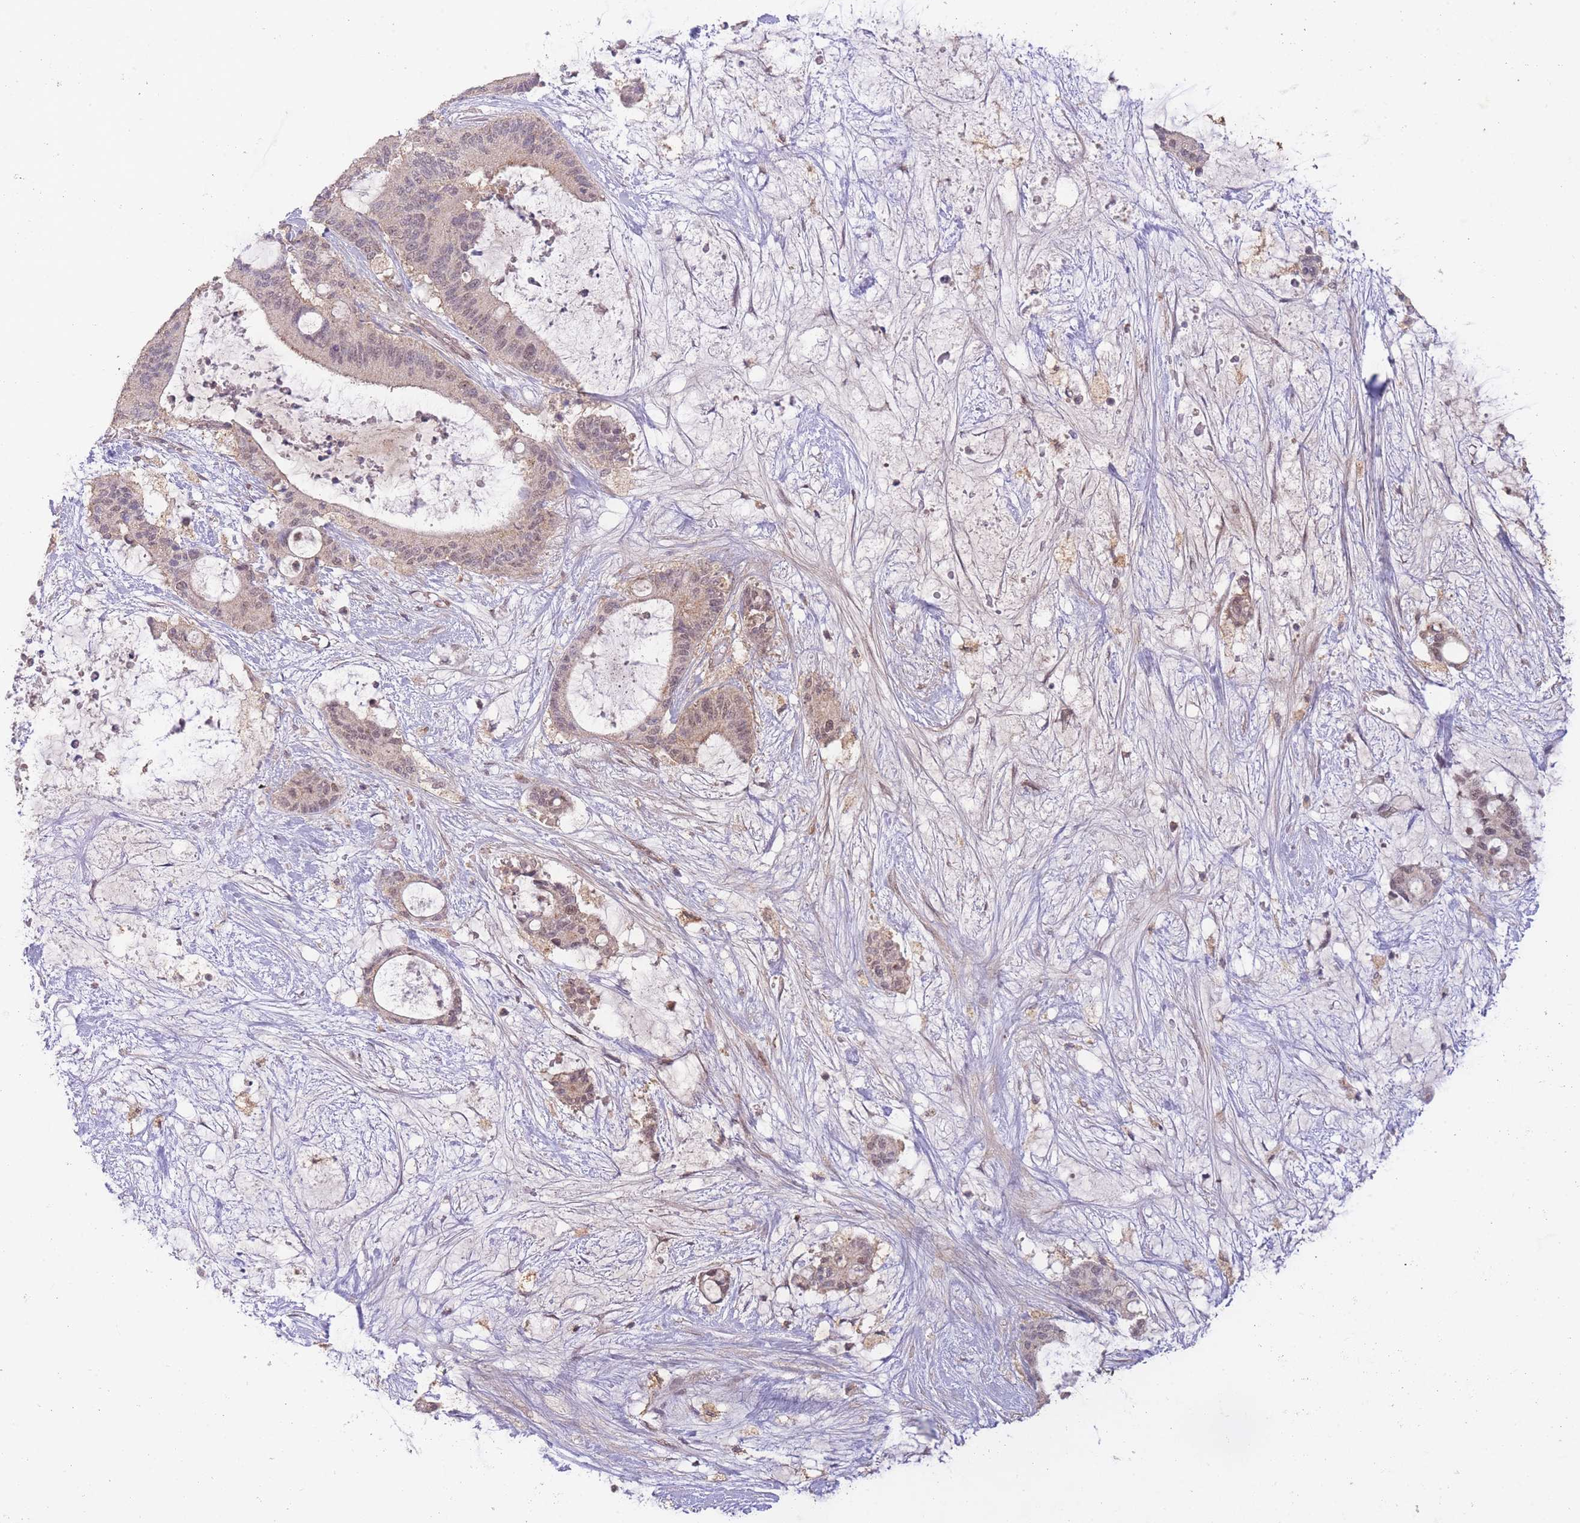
{"staining": {"intensity": "weak", "quantity": ">75%", "location": "nuclear"}, "tissue": "liver cancer", "cell_type": "Tumor cells", "image_type": "cancer", "snomed": [{"axis": "morphology", "description": "Normal tissue, NOS"}, {"axis": "morphology", "description": "Cholangiocarcinoma"}, {"axis": "topography", "description": "Liver"}, {"axis": "topography", "description": "Peripheral nerve tissue"}], "caption": "IHC image of neoplastic tissue: liver cancer stained using immunohistochemistry (IHC) shows low levels of weak protein expression localized specifically in the nuclear of tumor cells, appearing as a nuclear brown color.", "gene": "RNF144B", "patient": {"sex": "female", "age": 73}}